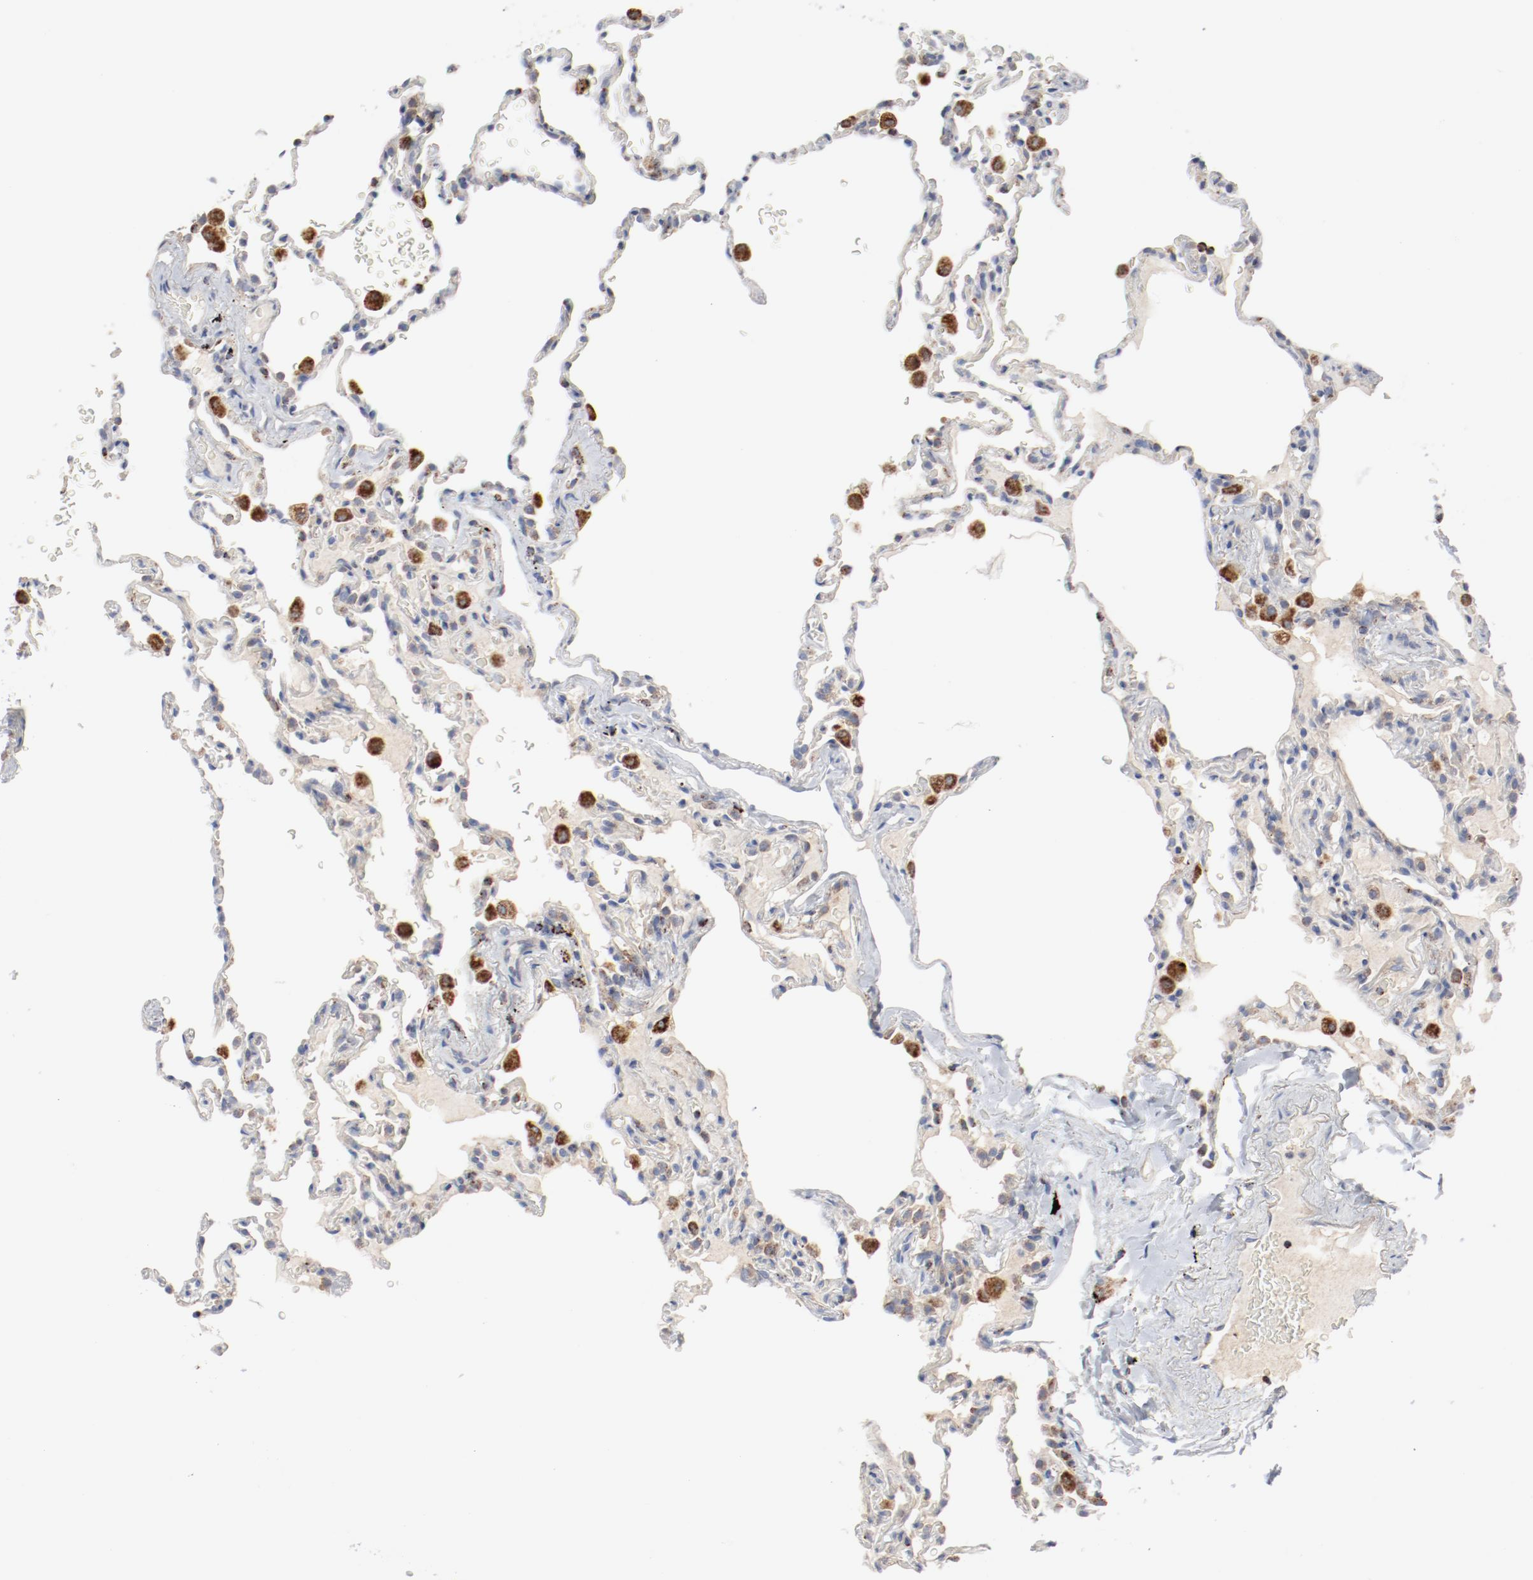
{"staining": {"intensity": "weak", "quantity": "<25%", "location": "cytoplasmic/membranous"}, "tissue": "lung", "cell_type": "Alveolar cells", "image_type": "normal", "snomed": [{"axis": "morphology", "description": "Normal tissue, NOS"}, {"axis": "topography", "description": "Lung"}], "caption": "There is no significant expression in alveolar cells of lung. Nuclei are stained in blue.", "gene": "SETD3", "patient": {"sex": "male", "age": 59}}